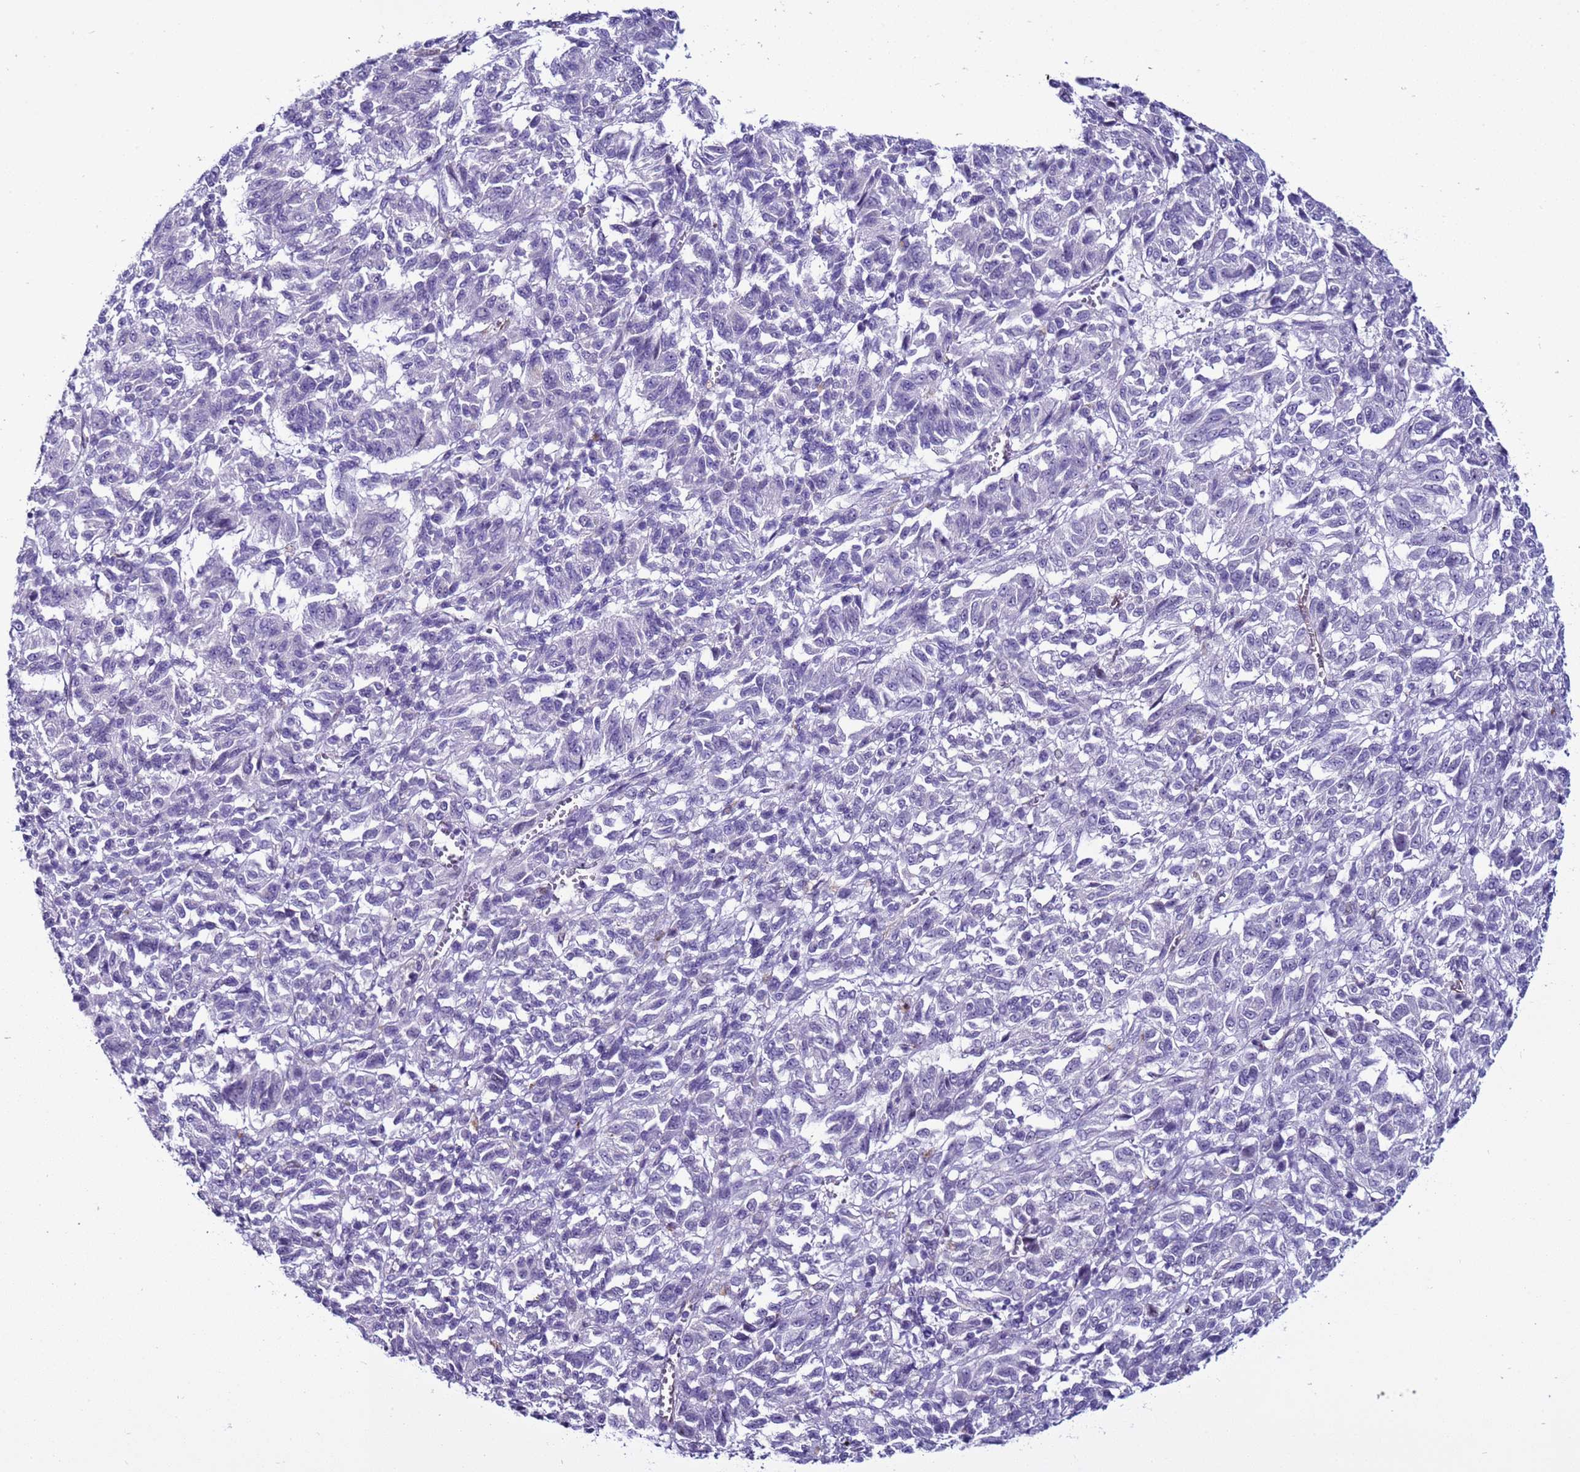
{"staining": {"intensity": "negative", "quantity": "none", "location": "none"}, "tissue": "melanoma", "cell_type": "Tumor cells", "image_type": "cancer", "snomed": [{"axis": "morphology", "description": "Malignant melanoma, Metastatic site"}, {"axis": "topography", "description": "Lung"}], "caption": "IHC histopathology image of melanoma stained for a protein (brown), which reveals no expression in tumor cells.", "gene": "LRRC10B", "patient": {"sex": "male", "age": 64}}